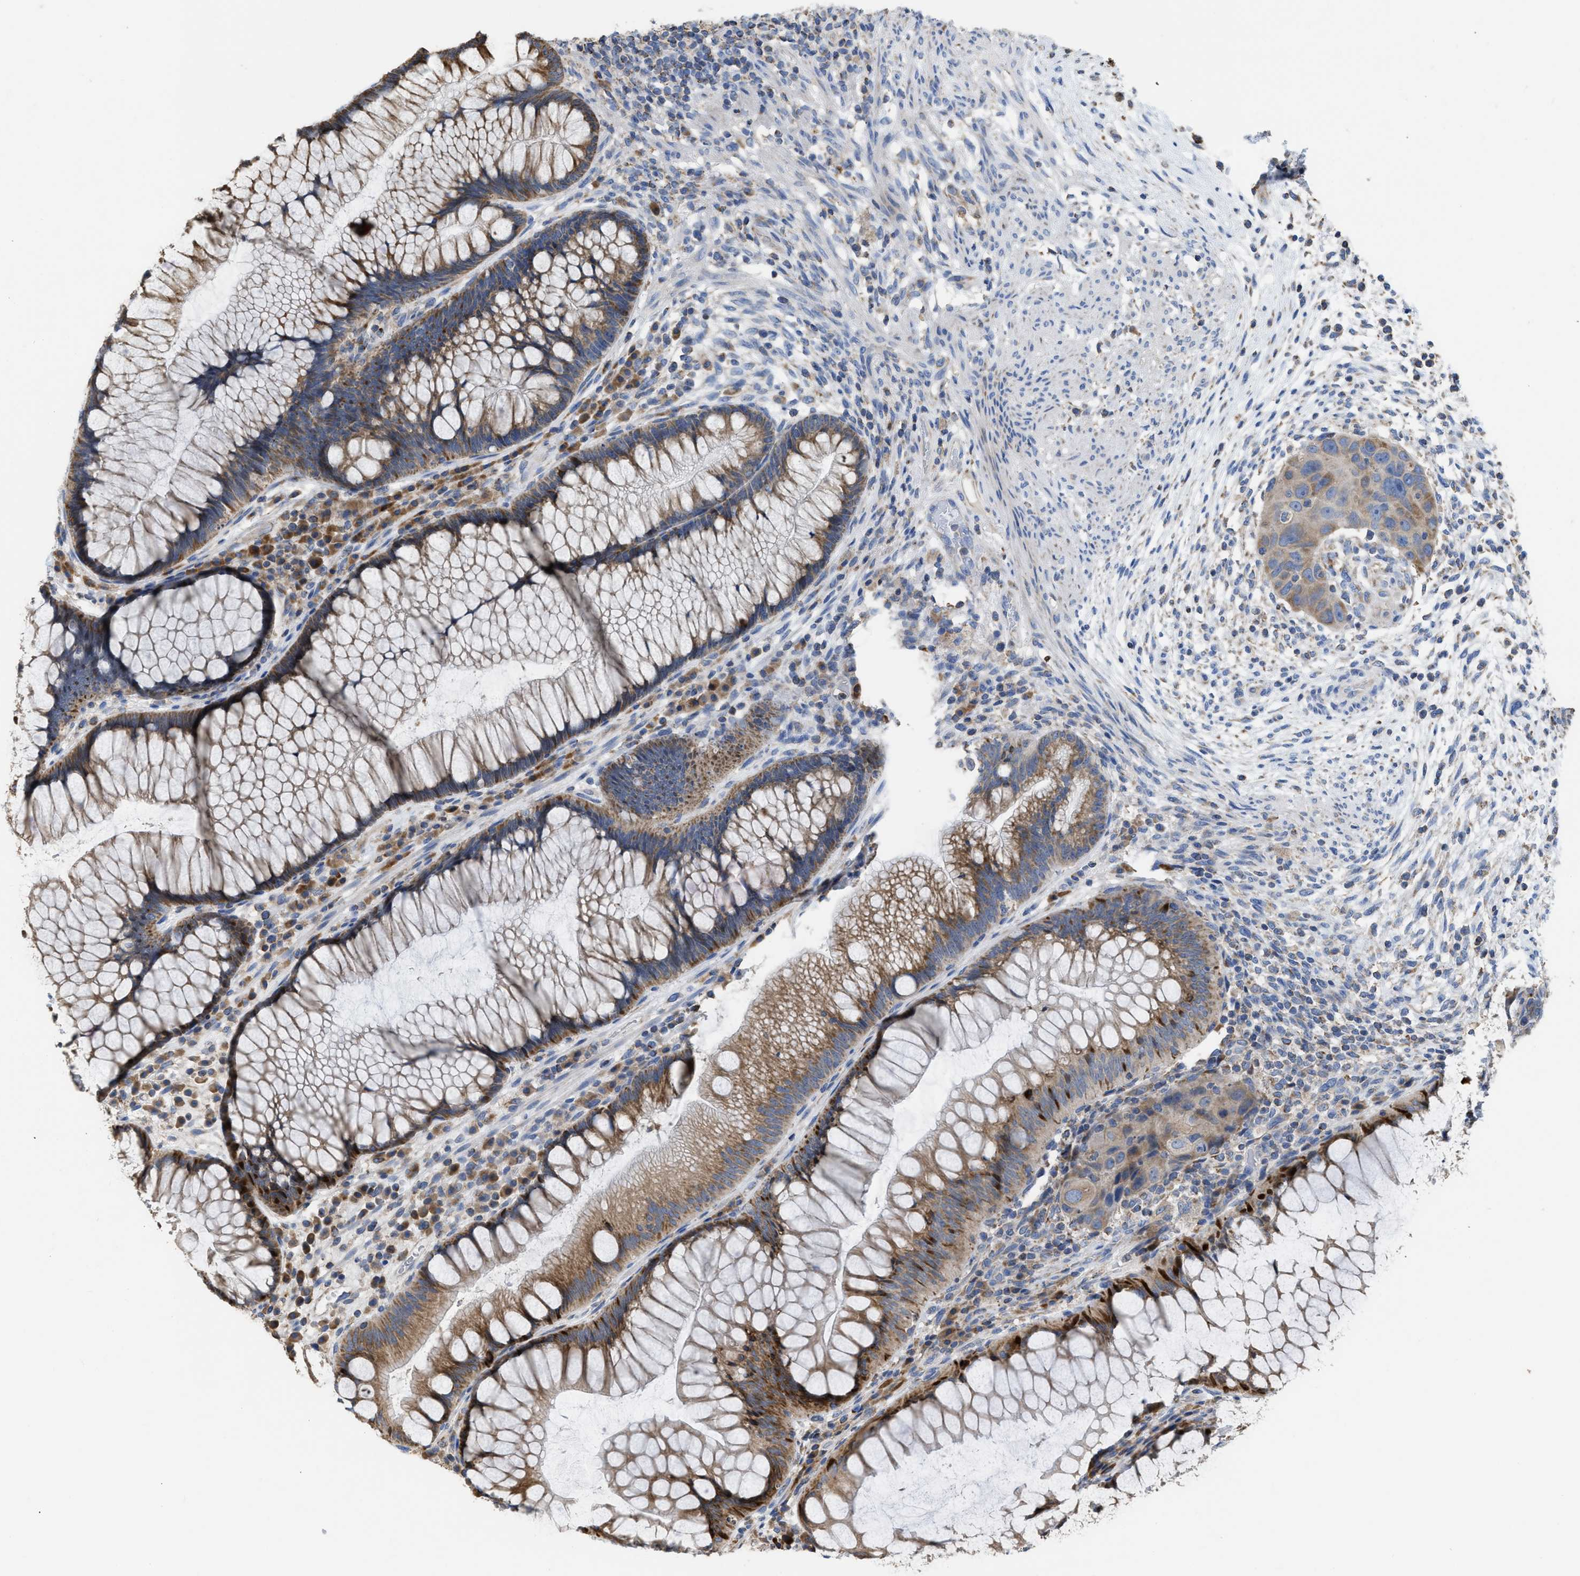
{"staining": {"intensity": "moderate", "quantity": ">75%", "location": "cytoplasmic/membranous"}, "tissue": "rectum", "cell_type": "Glandular cells", "image_type": "normal", "snomed": [{"axis": "morphology", "description": "Normal tissue, NOS"}, {"axis": "topography", "description": "Rectum"}], "caption": "Protein staining of normal rectum reveals moderate cytoplasmic/membranous expression in about >75% of glandular cells.", "gene": "AK2", "patient": {"sex": "male", "age": 51}}